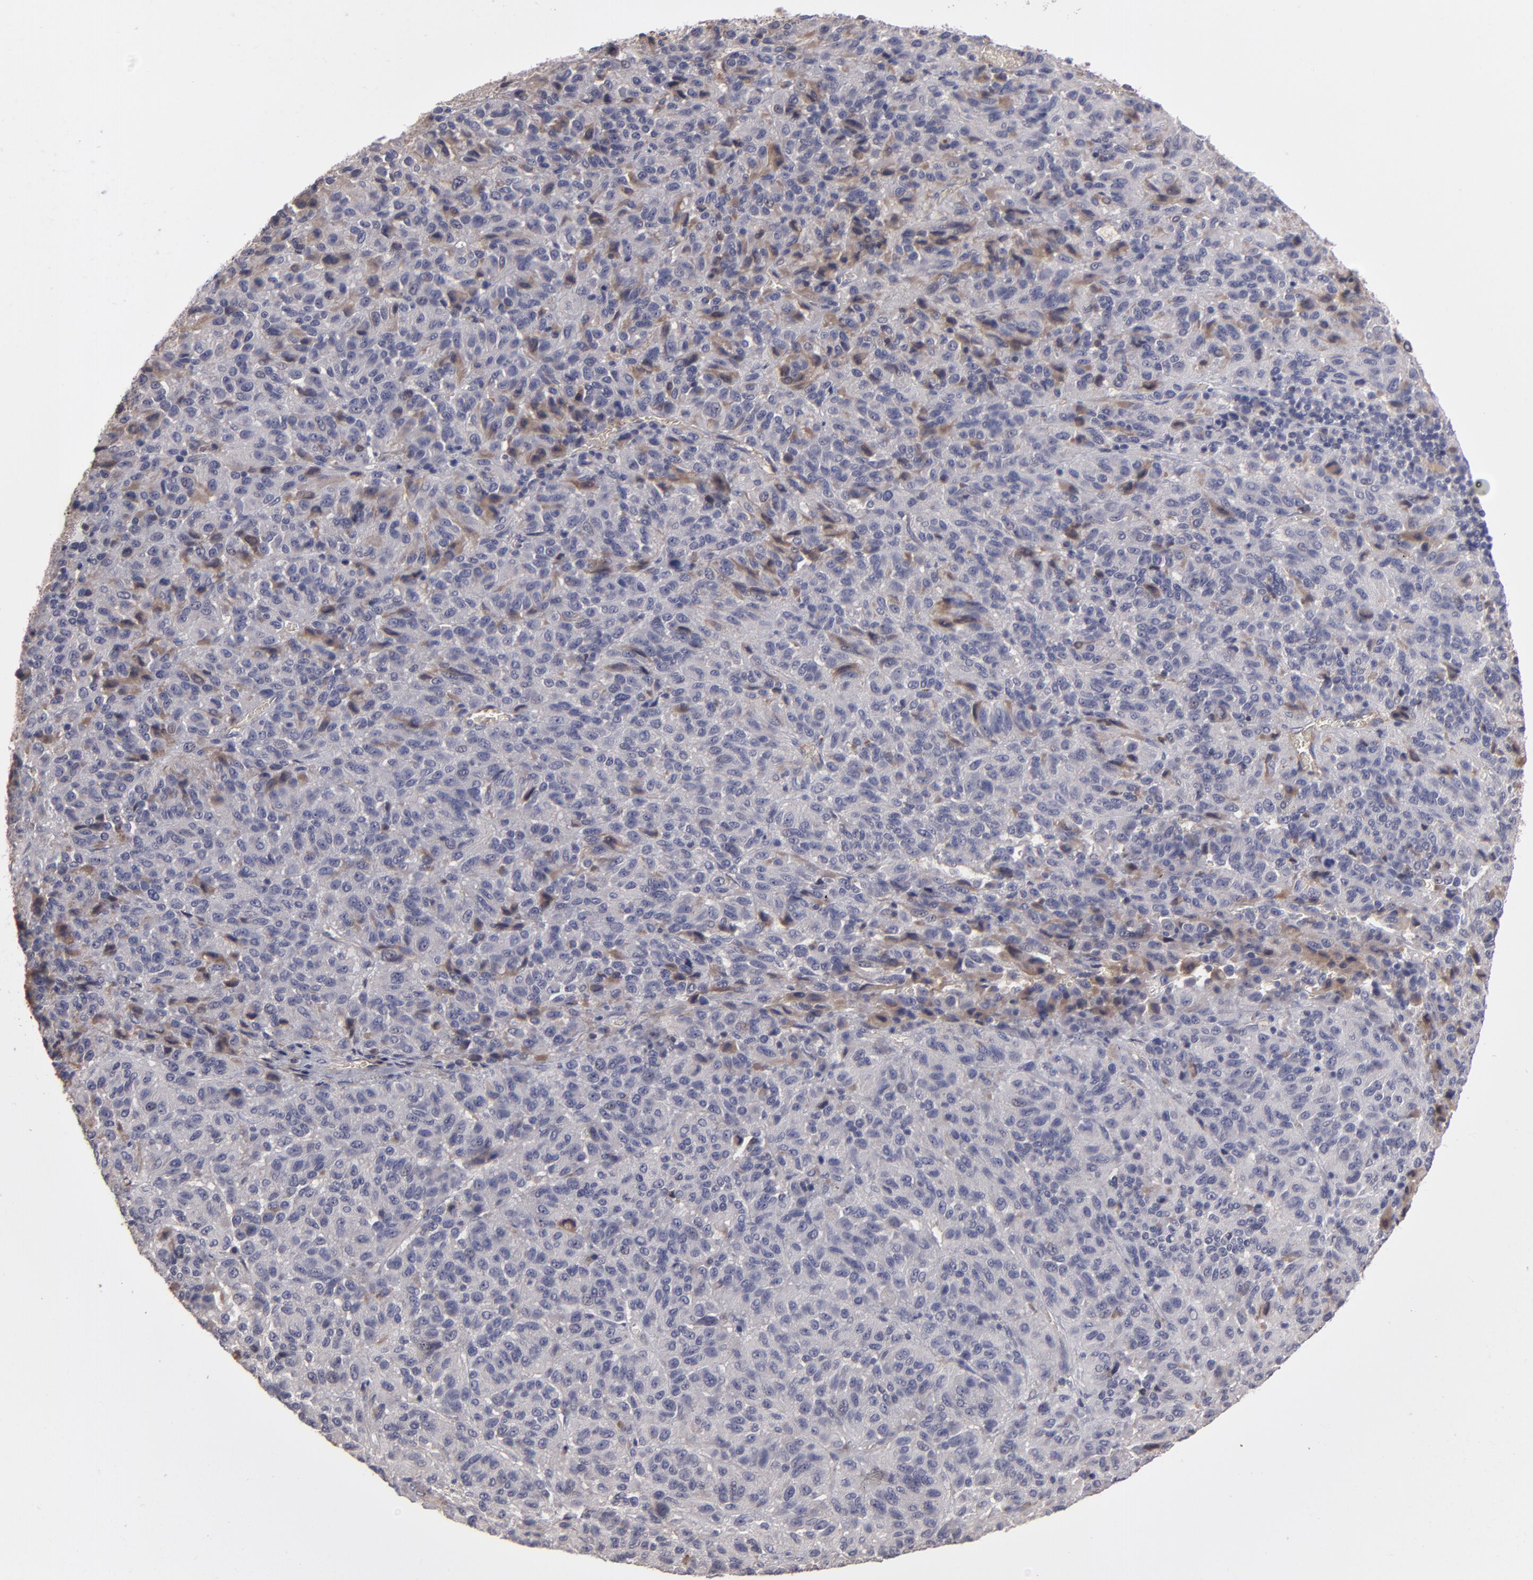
{"staining": {"intensity": "weak", "quantity": "<25%", "location": "cytoplasmic/membranous"}, "tissue": "melanoma", "cell_type": "Tumor cells", "image_type": "cancer", "snomed": [{"axis": "morphology", "description": "Malignant melanoma, Metastatic site"}, {"axis": "topography", "description": "Lung"}], "caption": "Tumor cells are negative for protein expression in human melanoma. Nuclei are stained in blue.", "gene": "ITIH4", "patient": {"sex": "male", "age": 64}}